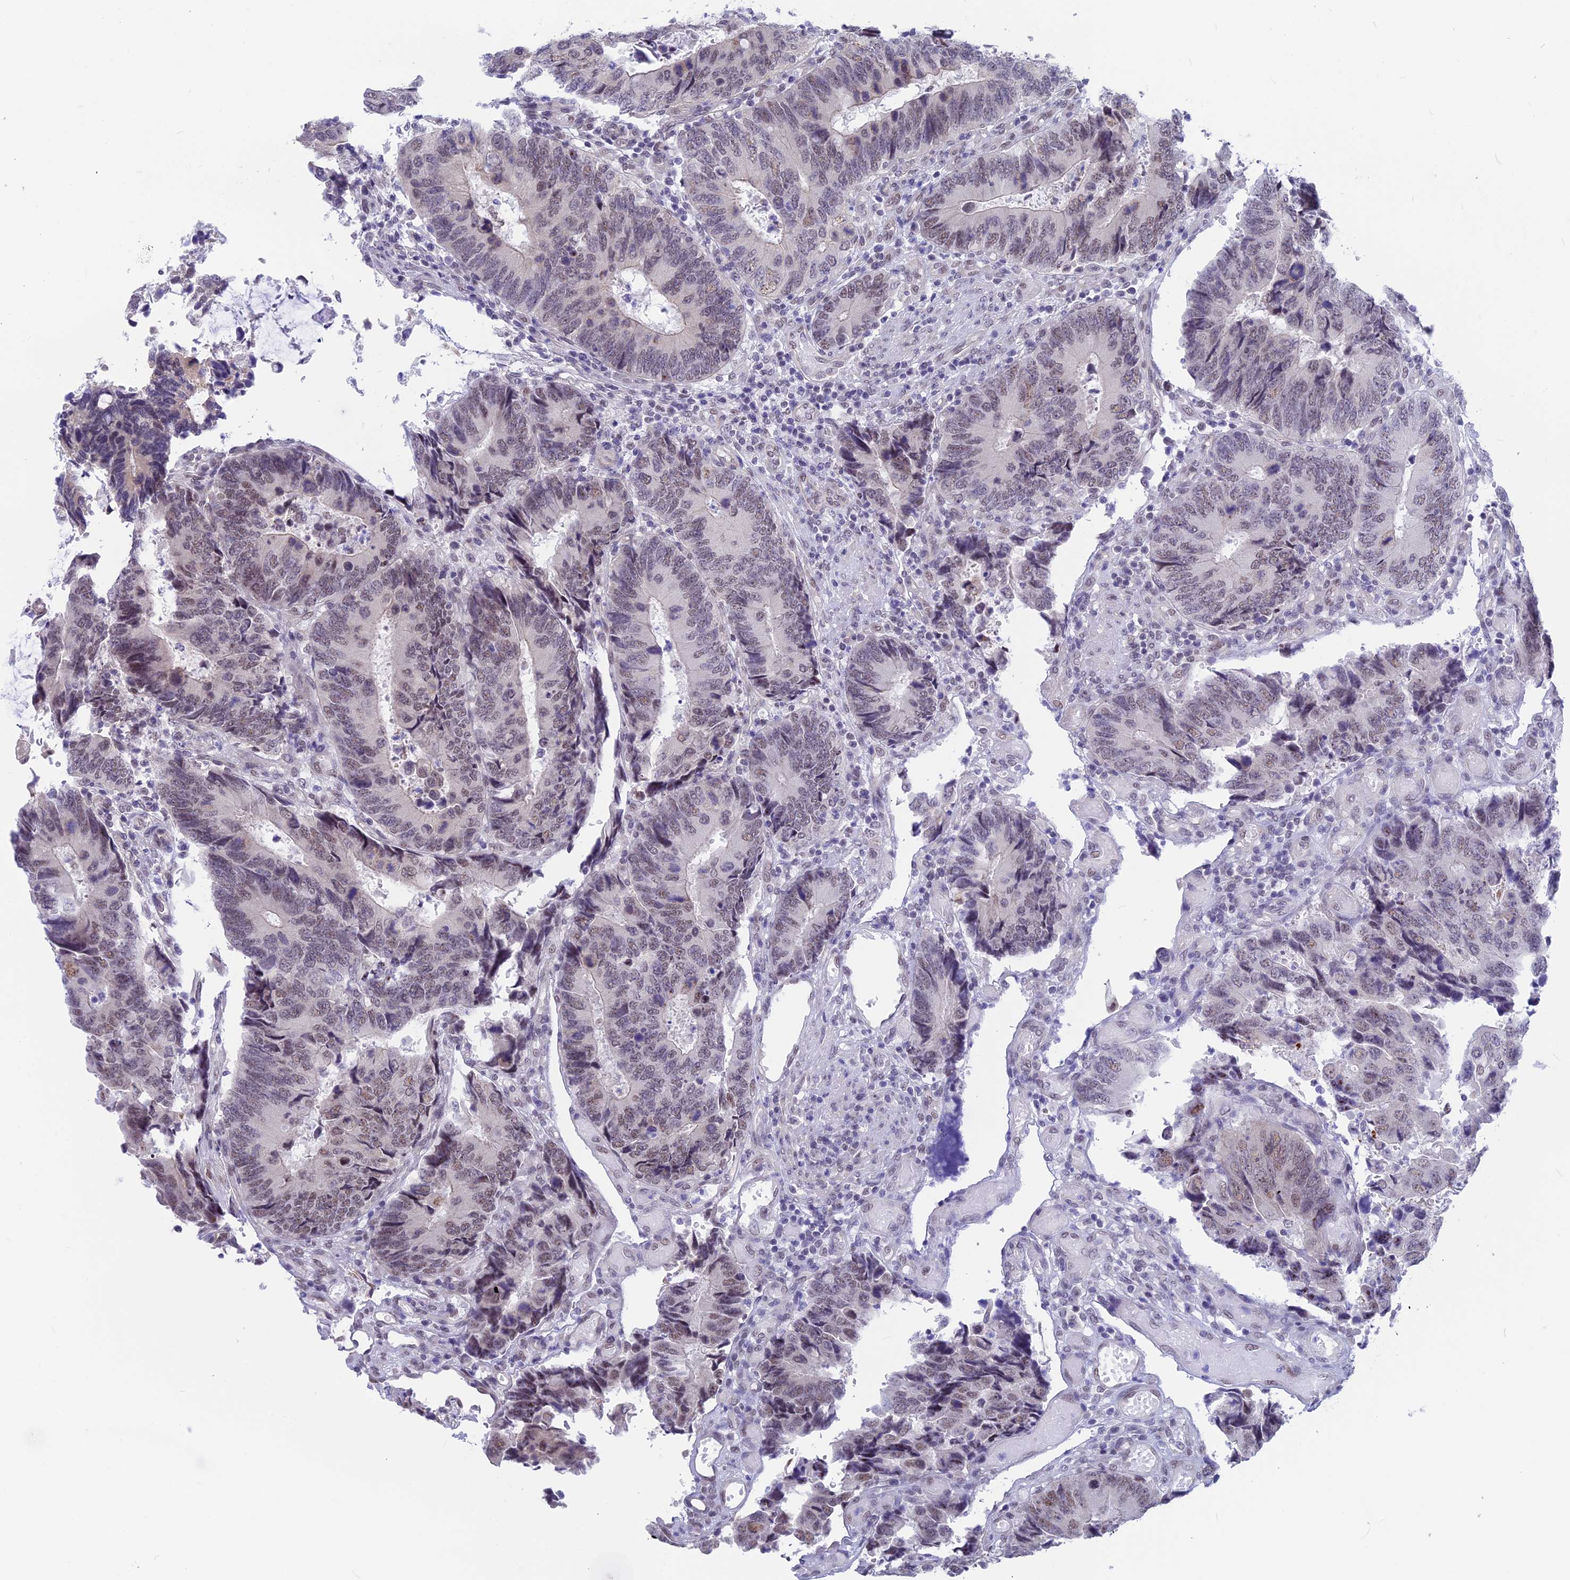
{"staining": {"intensity": "weak", "quantity": "25%-75%", "location": "nuclear"}, "tissue": "colorectal cancer", "cell_type": "Tumor cells", "image_type": "cancer", "snomed": [{"axis": "morphology", "description": "Adenocarcinoma, NOS"}, {"axis": "topography", "description": "Colon"}], "caption": "Weak nuclear protein positivity is seen in approximately 25%-75% of tumor cells in adenocarcinoma (colorectal). The protein is stained brown, and the nuclei are stained in blue (DAB (3,3'-diaminobenzidine) IHC with brightfield microscopy, high magnification).", "gene": "SRSF5", "patient": {"sex": "male", "age": 87}}